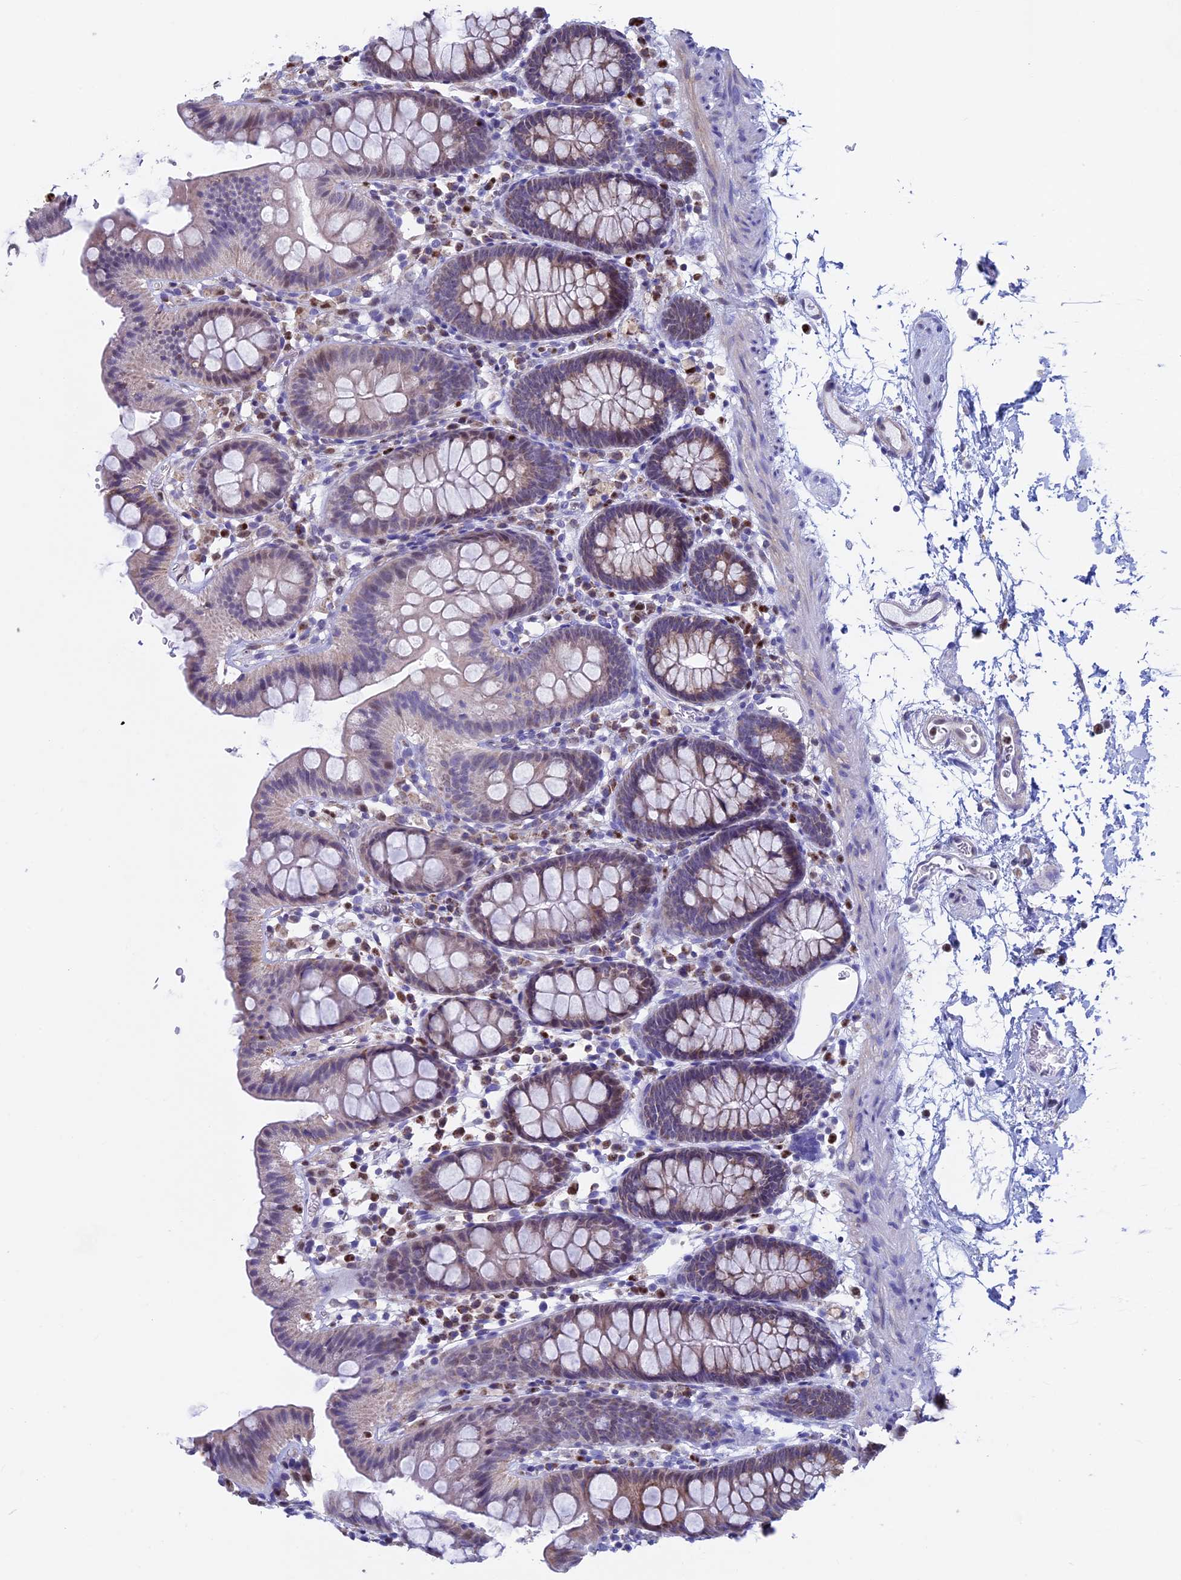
{"staining": {"intensity": "weak", "quantity": "25%-75%", "location": "cytoplasmic/membranous"}, "tissue": "colon", "cell_type": "Endothelial cells", "image_type": "normal", "snomed": [{"axis": "morphology", "description": "Normal tissue, NOS"}, {"axis": "topography", "description": "Colon"}], "caption": "Immunohistochemical staining of benign human colon shows 25%-75% levels of weak cytoplasmic/membranous protein positivity in about 25%-75% of endothelial cells.", "gene": "ACSS1", "patient": {"sex": "male", "age": 75}}